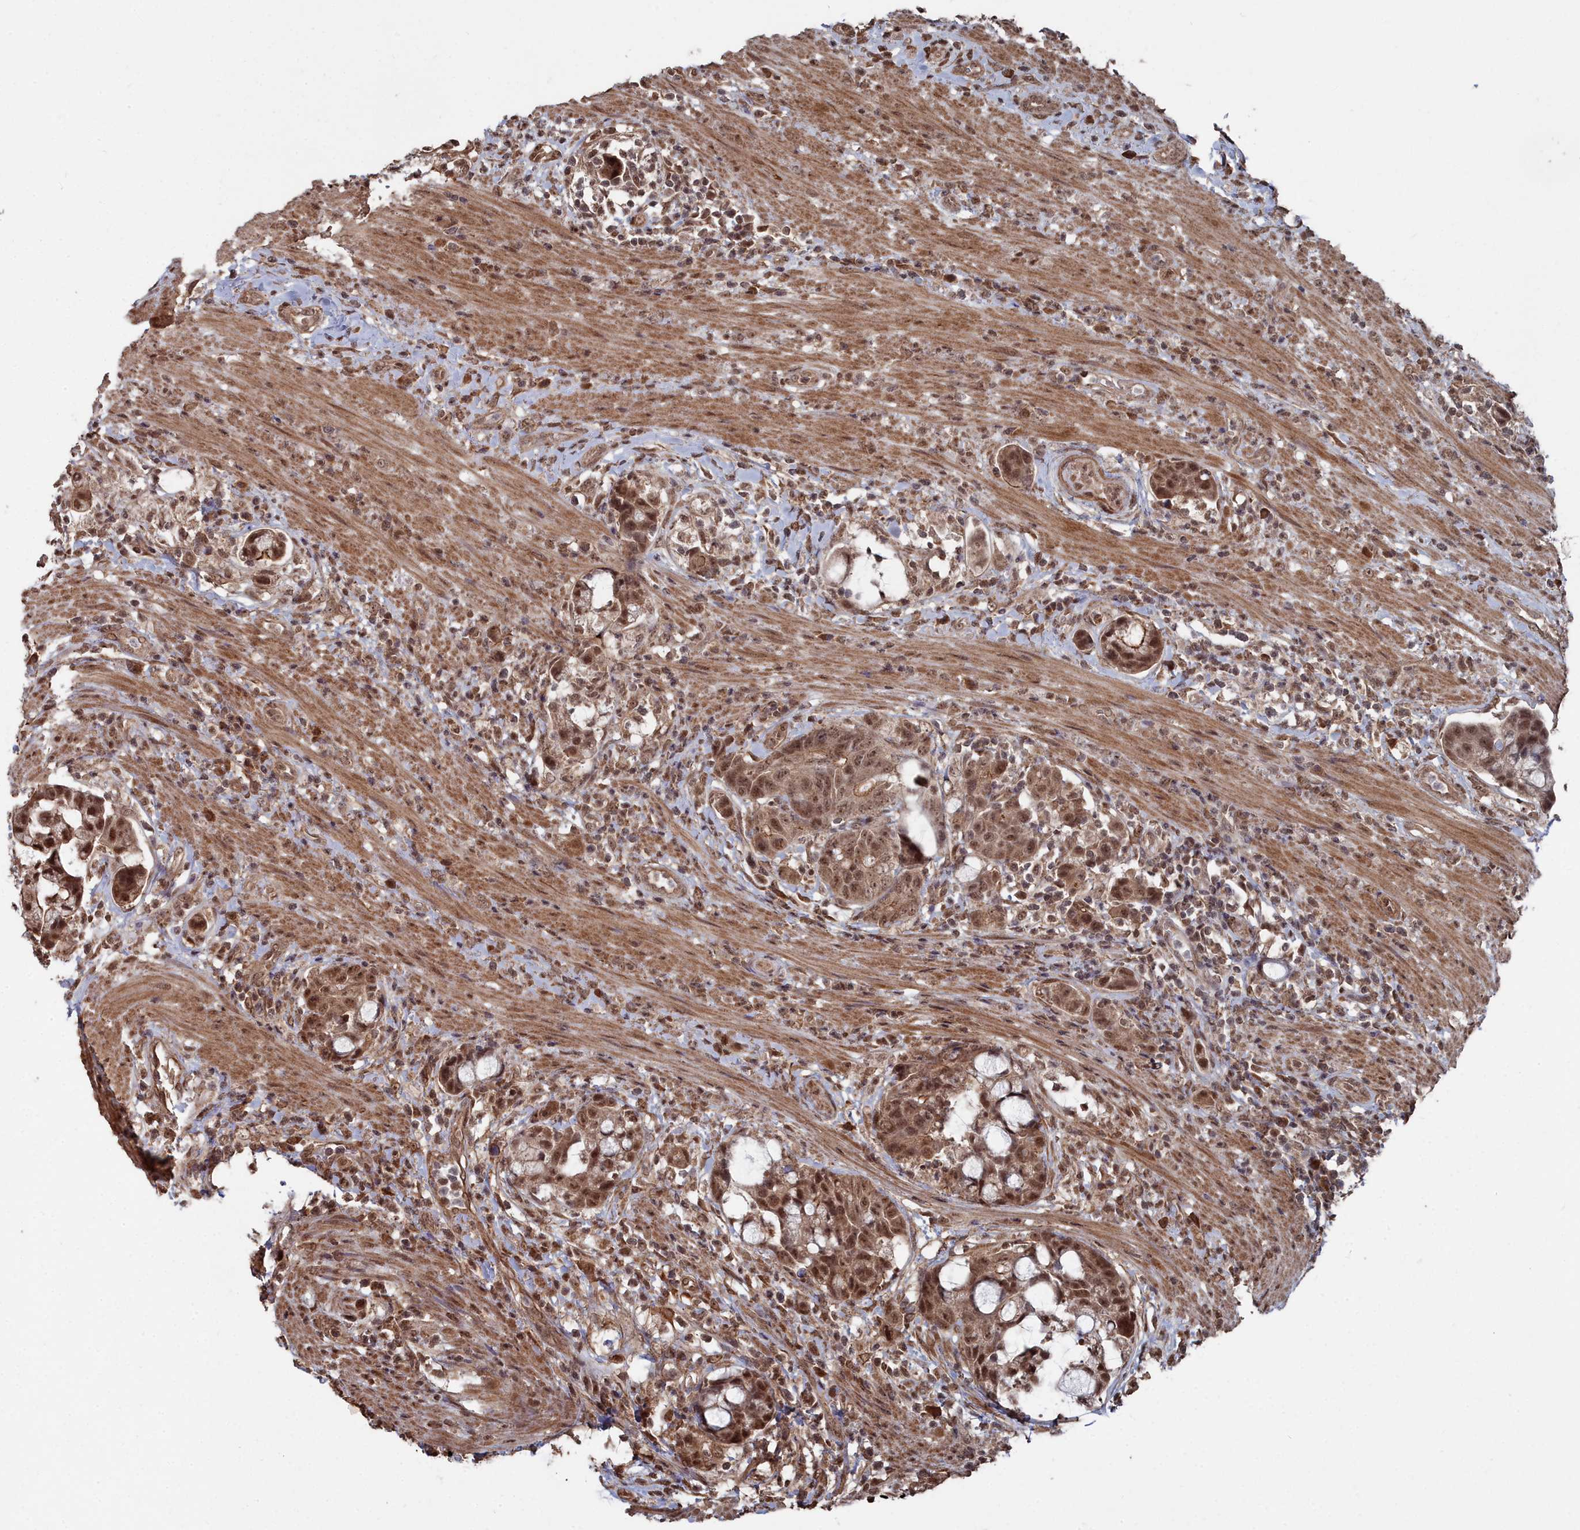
{"staining": {"intensity": "moderate", "quantity": ">75%", "location": "cytoplasmic/membranous,nuclear"}, "tissue": "colorectal cancer", "cell_type": "Tumor cells", "image_type": "cancer", "snomed": [{"axis": "morphology", "description": "Adenocarcinoma, NOS"}, {"axis": "topography", "description": "Colon"}], "caption": "This image shows colorectal cancer (adenocarcinoma) stained with immunohistochemistry to label a protein in brown. The cytoplasmic/membranous and nuclear of tumor cells show moderate positivity for the protein. Nuclei are counter-stained blue.", "gene": "CCNP", "patient": {"sex": "female", "age": 82}}